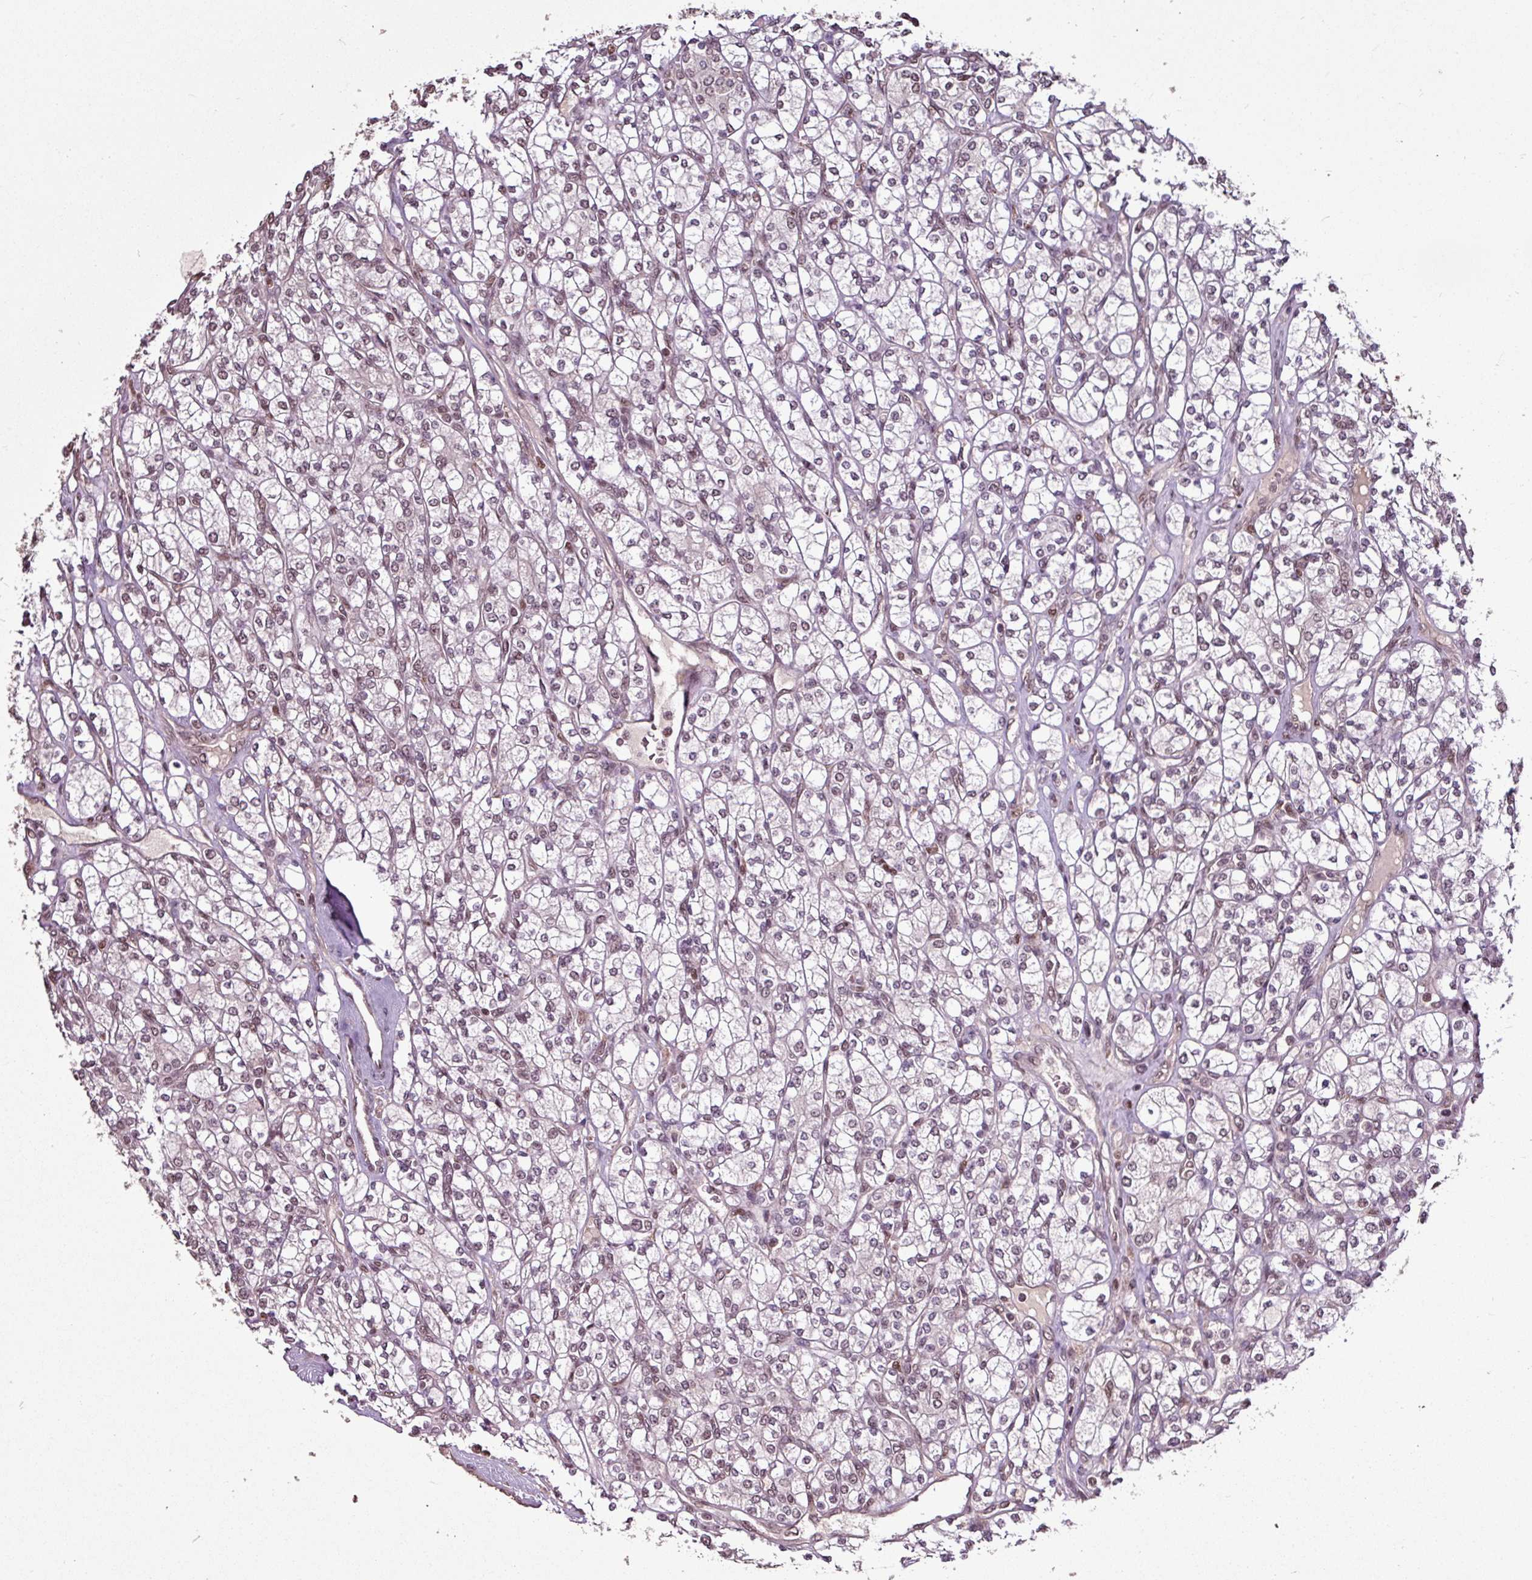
{"staining": {"intensity": "weak", "quantity": ">75%", "location": "nuclear"}, "tissue": "renal cancer", "cell_type": "Tumor cells", "image_type": "cancer", "snomed": [{"axis": "morphology", "description": "Adenocarcinoma, NOS"}, {"axis": "topography", "description": "Kidney"}], "caption": "A brown stain shows weak nuclear positivity of a protein in human renal cancer (adenocarcinoma) tumor cells.", "gene": "SKIC2", "patient": {"sex": "male", "age": 77}}